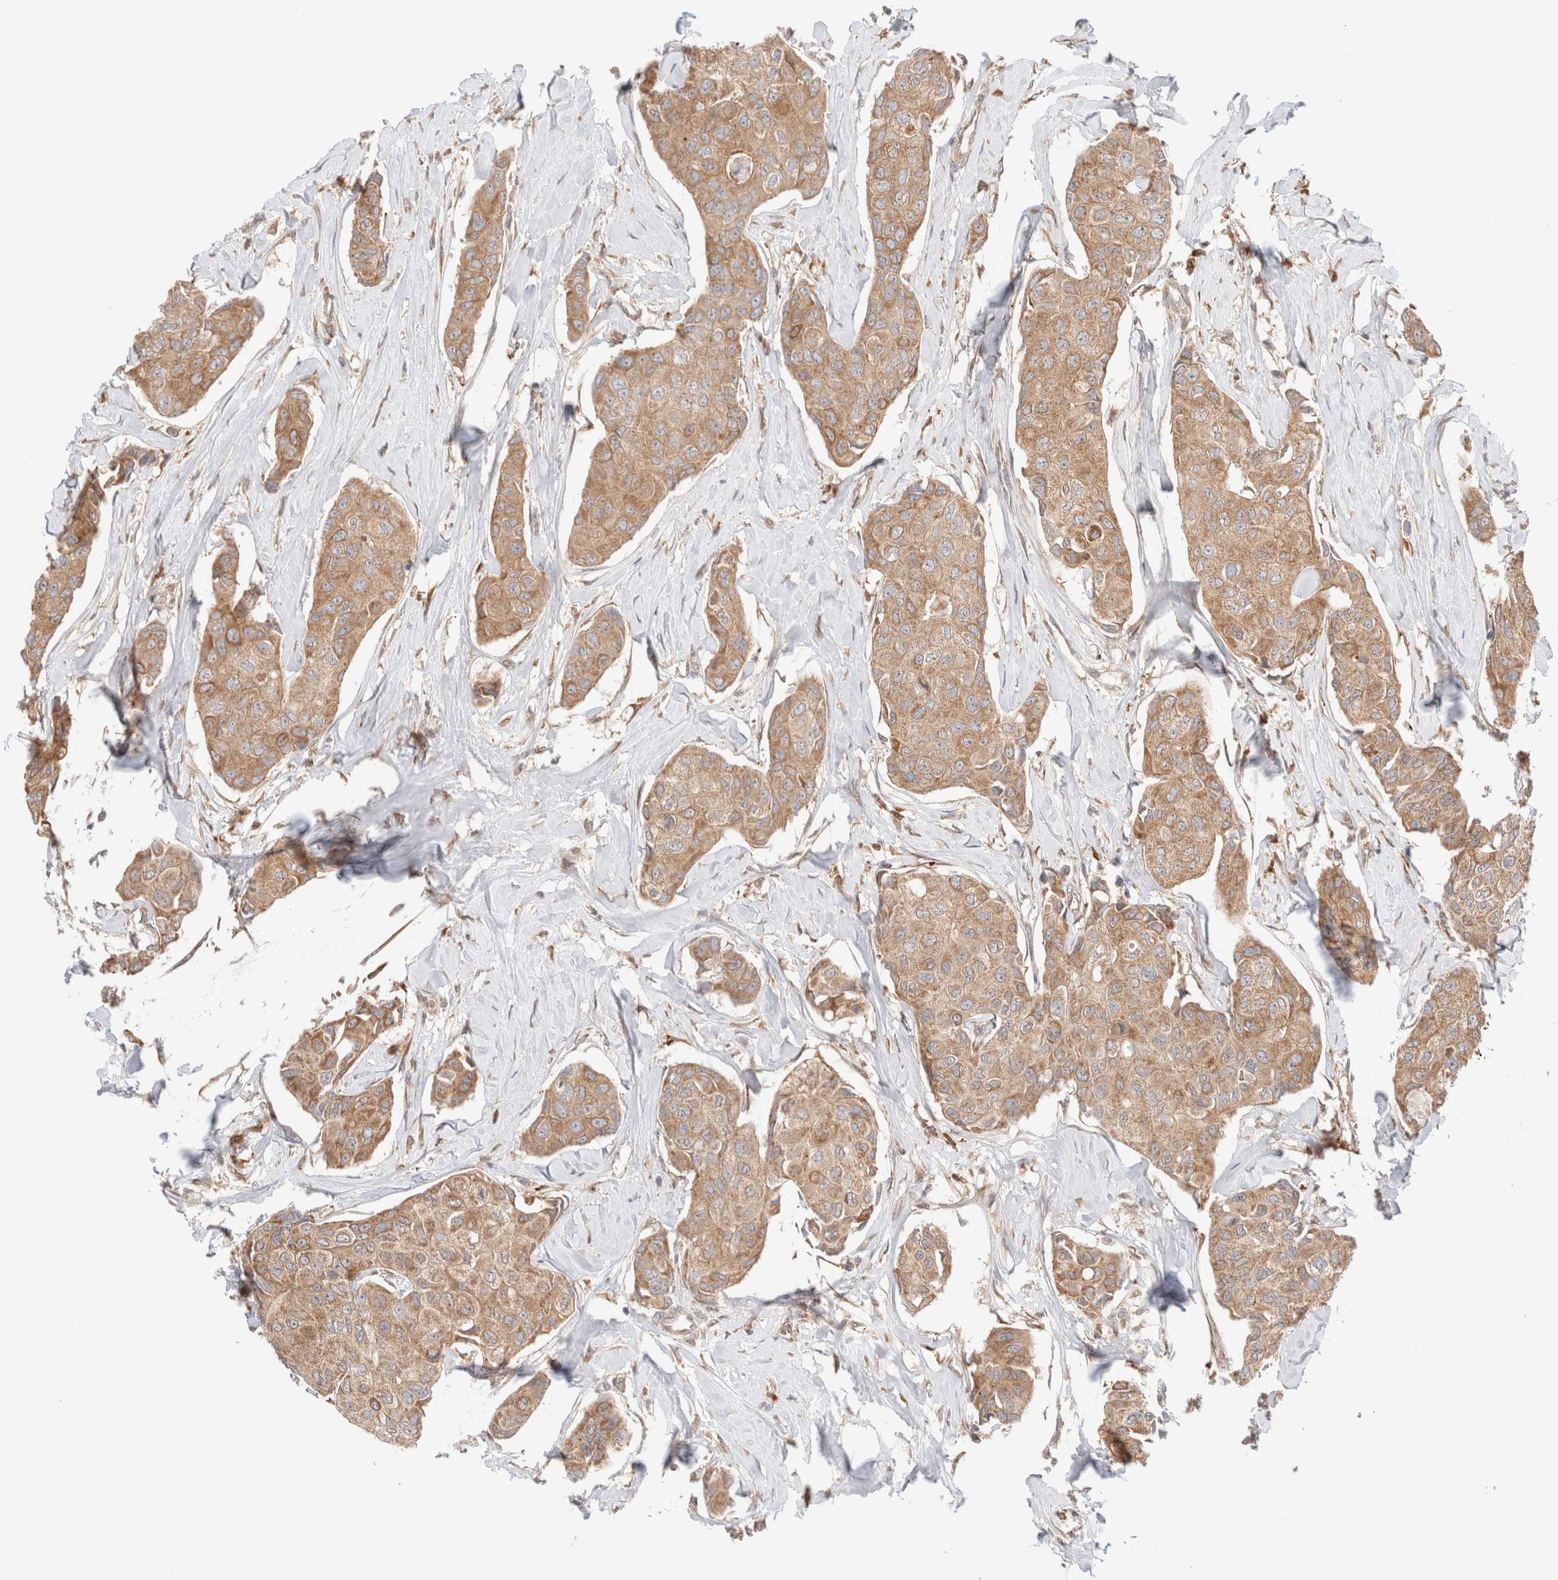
{"staining": {"intensity": "moderate", "quantity": ">75%", "location": "cytoplasmic/membranous"}, "tissue": "breast cancer", "cell_type": "Tumor cells", "image_type": "cancer", "snomed": [{"axis": "morphology", "description": "Duct carcinoma"}, {"axis": "topography", "description": "Breast"}], "caption": "An IHC photomicrograph of tumor tissue is shown. Protein staining in brown labels moderate cytoplasmic/membranous positivity in breast intraductal carcinoma within tumor cells.", "gene": "XKR4", "patient": {"sex": "female", "age": 80}}